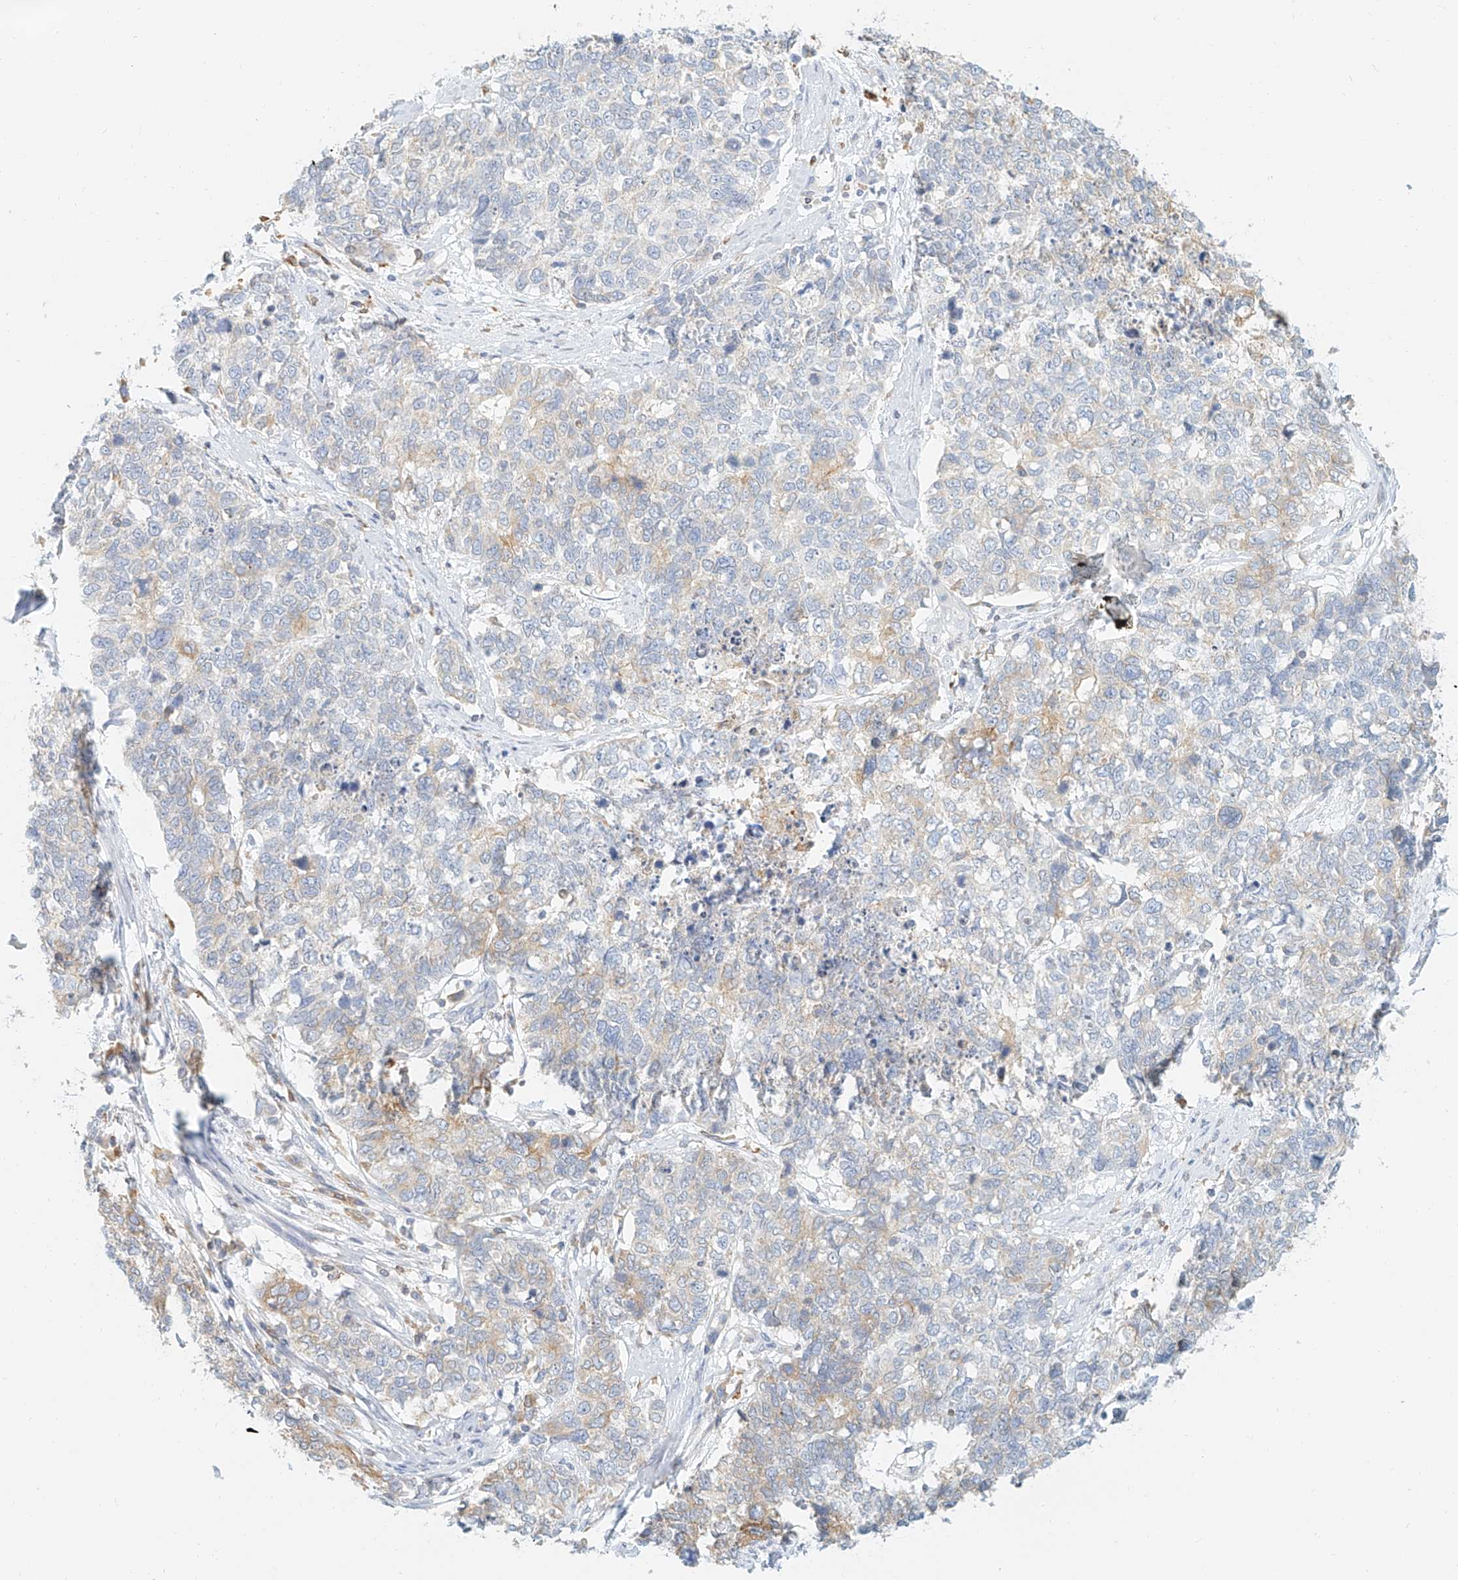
{"staining": {"intensity": "weak", "quantity": "<25%", "location": "cytoplasmic/membranous"}, "tissue": "cervical cancer", "cell_type": "Tumor cells", "image_type": "cancer", "snomed": [{"axis": "morphology", "description": "Squamous cell carcinoma, NOS"}, {"axis": "topography", "description": "Cervix"}], "caption": "Human squamous cell carcinoma (cervical) stained for a protein using IHC displays no staining in tumor cells.", "gene": "DHRS7", "patient": {"sex": "female", "age": 63}}